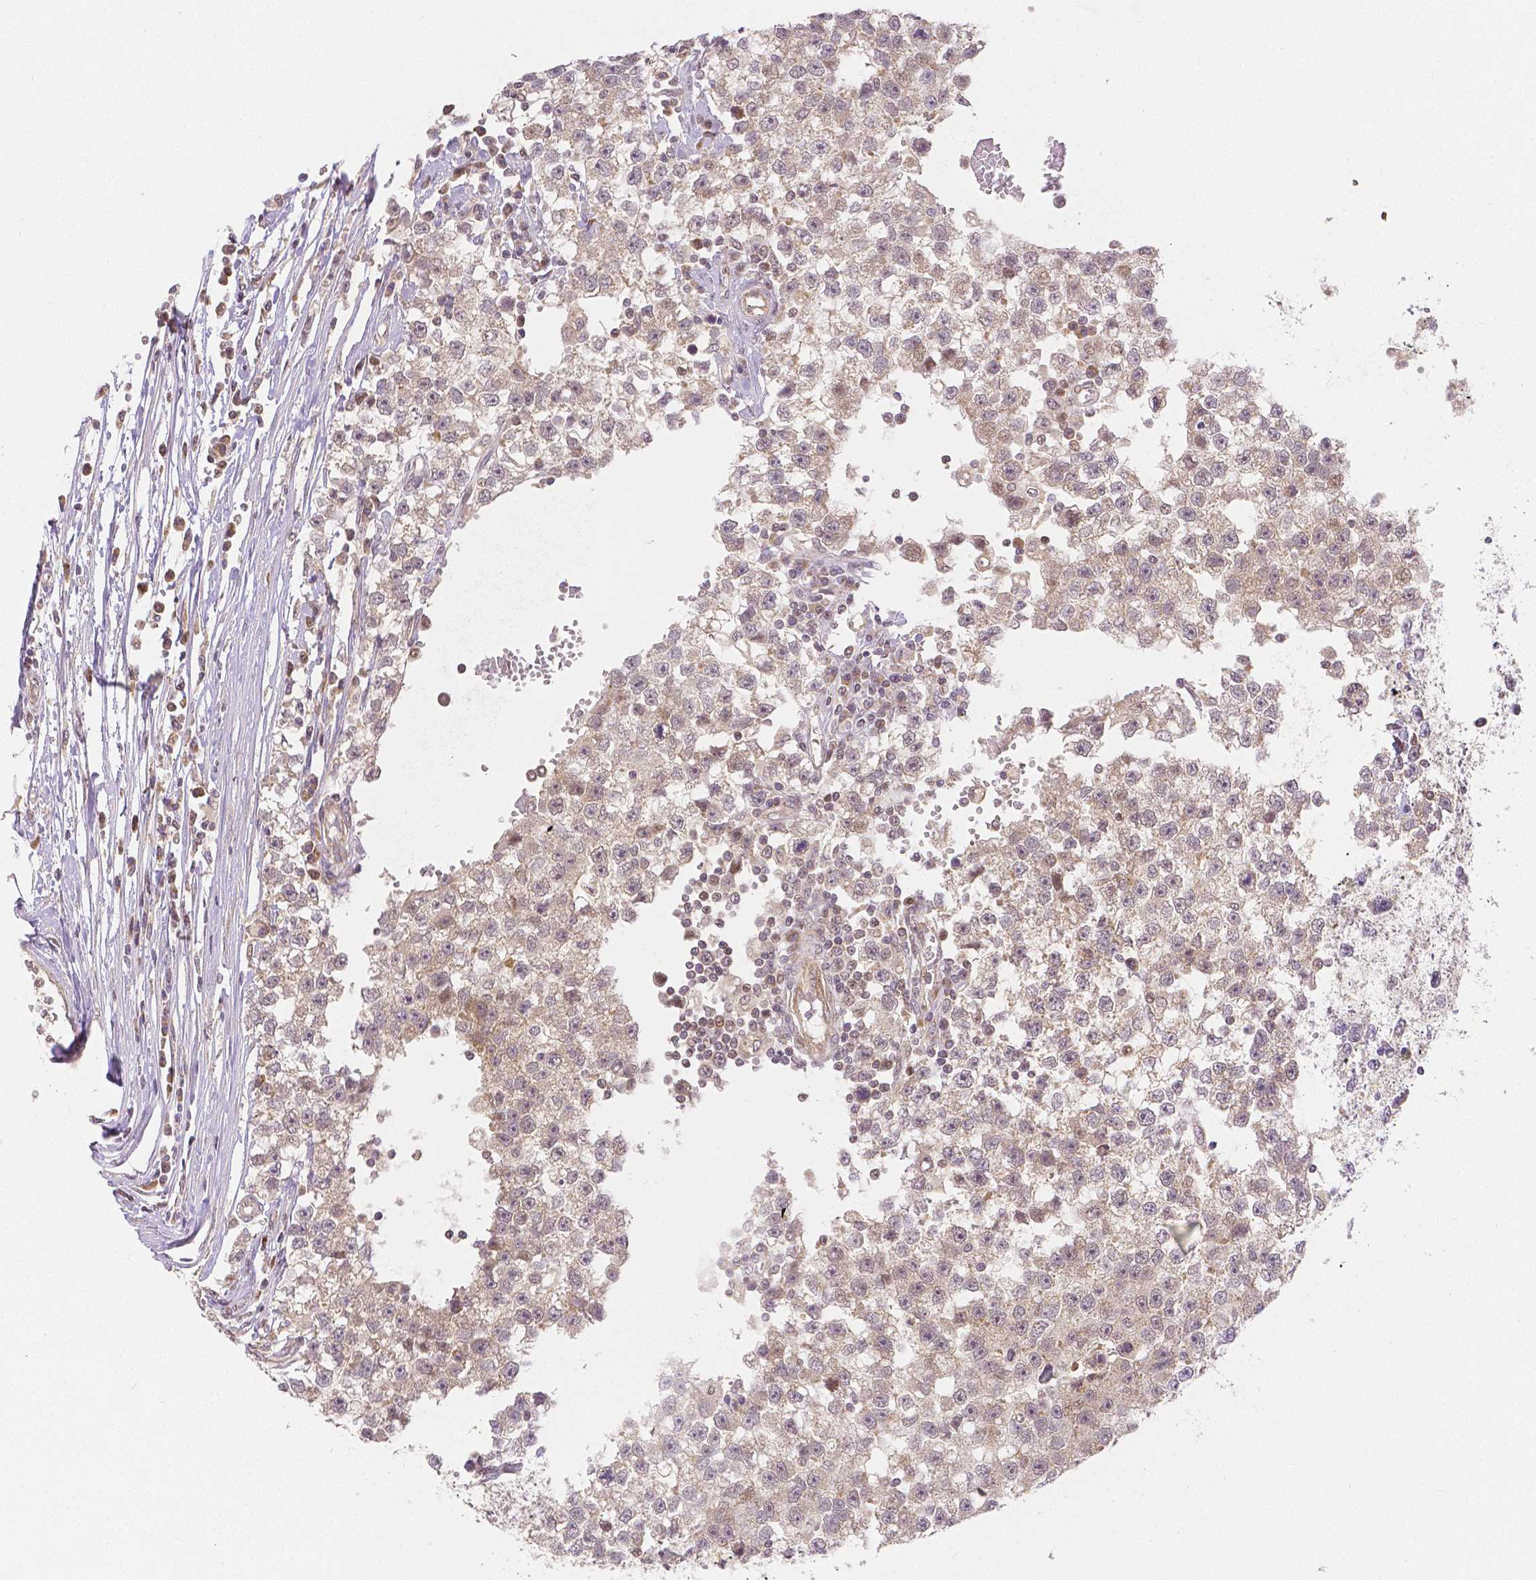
{"staining": {"intensity": "weak", "quantity": "<25%", "location": "cytoplasmic/membranous,nuclear"}, "tissue": "testis cancer", "cell_type": "Tumor cells", "image_type": "cancer", "snomed": [{"axis": "morphology", "description": "Seminoma, NOS"}, {"axis": "topography", "description": "Testis"}], "caption": "This is a micrograph of immunohistochemistry (IHC) staining of testis cancer (seminoma), which shows no positivity in tumor cells.", "gene": "RHOT1", "patient": {"sex": "male", "age": 34}}